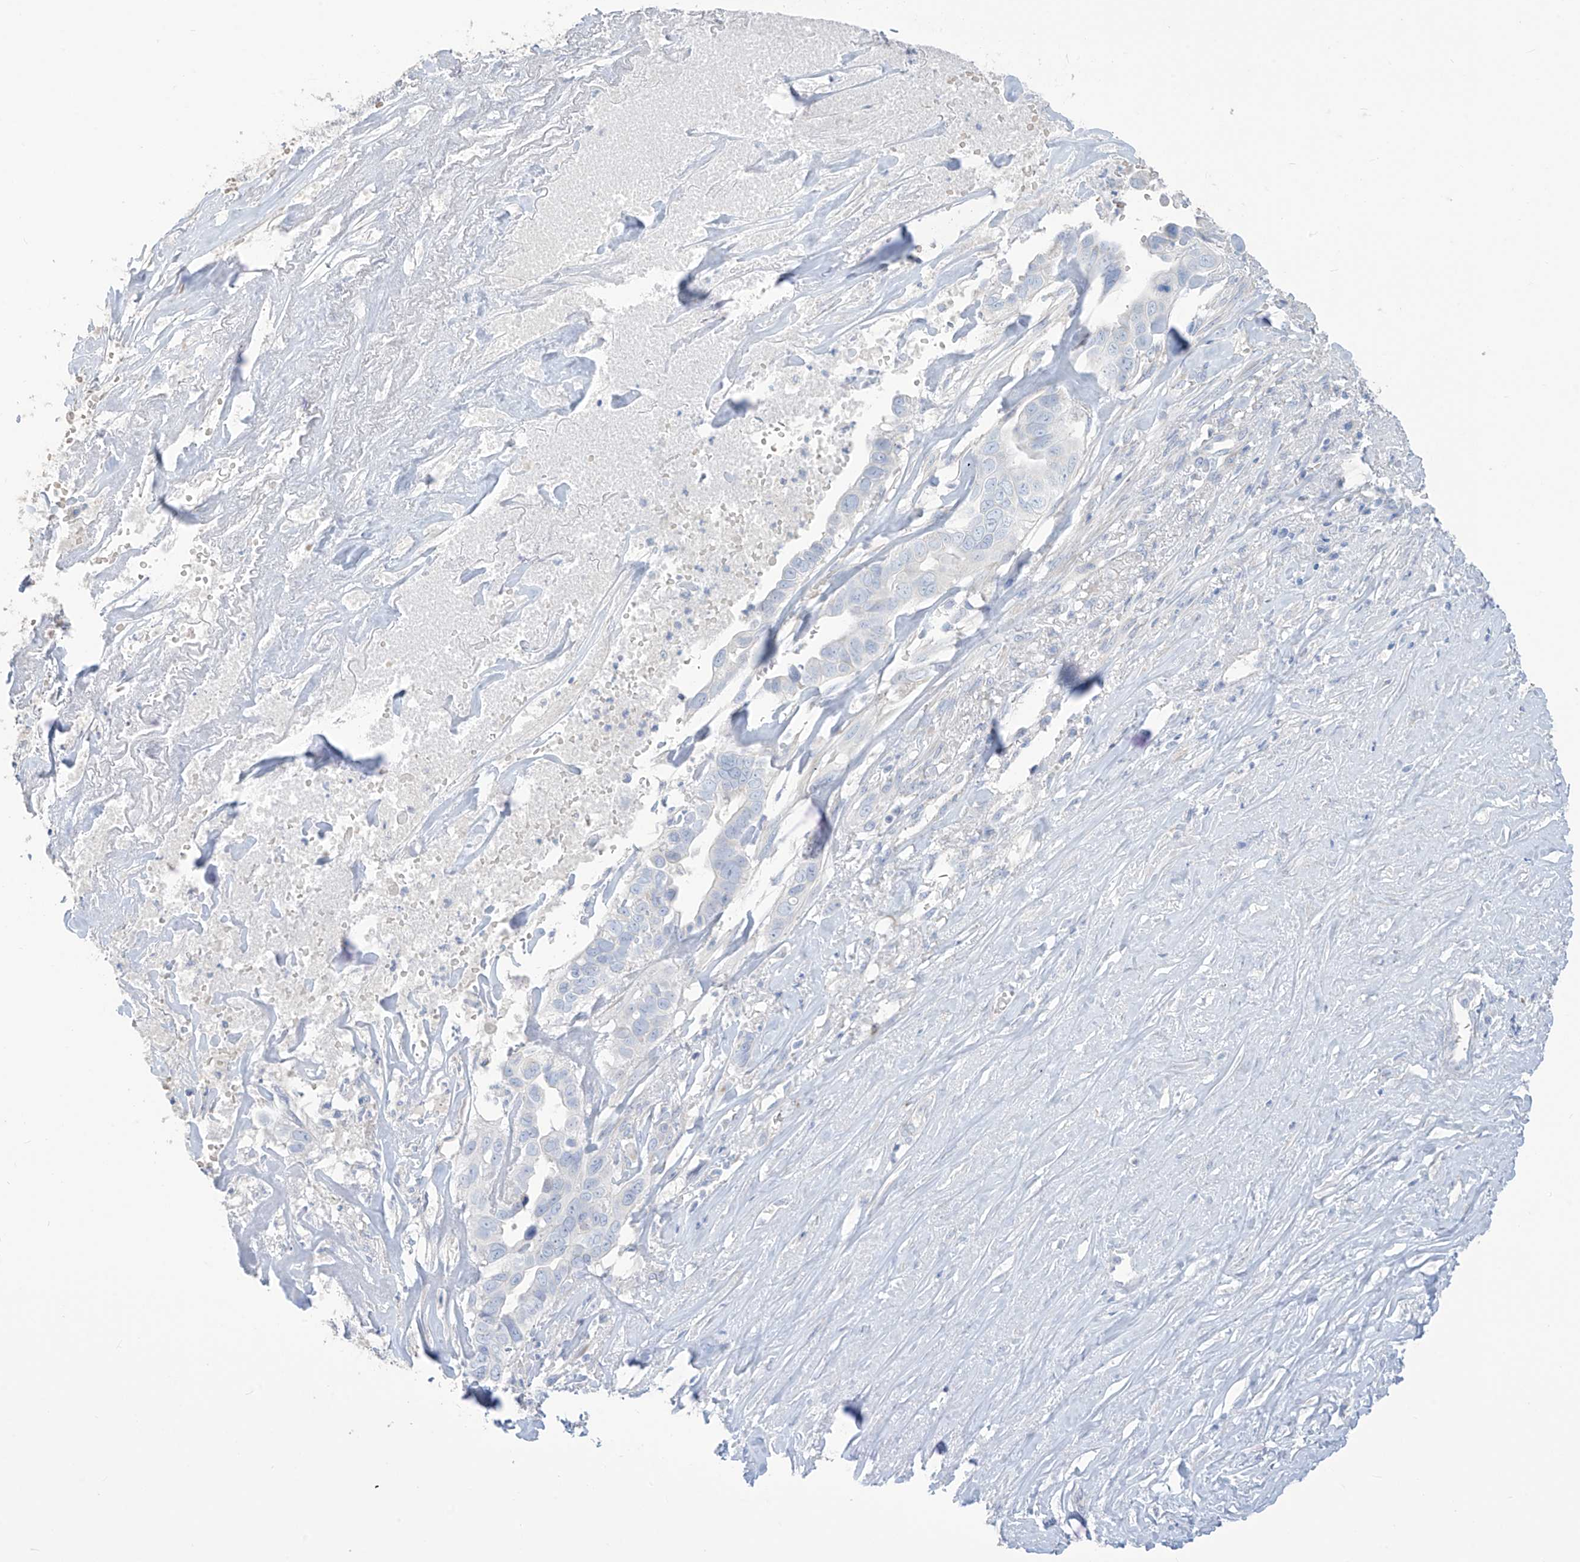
{"staining": {"intensity": "negative", "quantity": "none", "location": "none"}, "tissue": "liver cancer", "cell_type": "Tumor cells", "image_type": "cancer", "snomed": [{"axis": "morphology", "description": "Cholangiocarcinoma"}, {"axis": "topography", "description": "Liver"}], "caption": "DAB (3,3'-diaminobenzidine) immunohistochemical staining of liver cancer (cholangiocarcinoma) reveals no significant positivity in tumor cells.", "gene": "ASPRV1", "patient": {"sex": "female", "age": 79}}